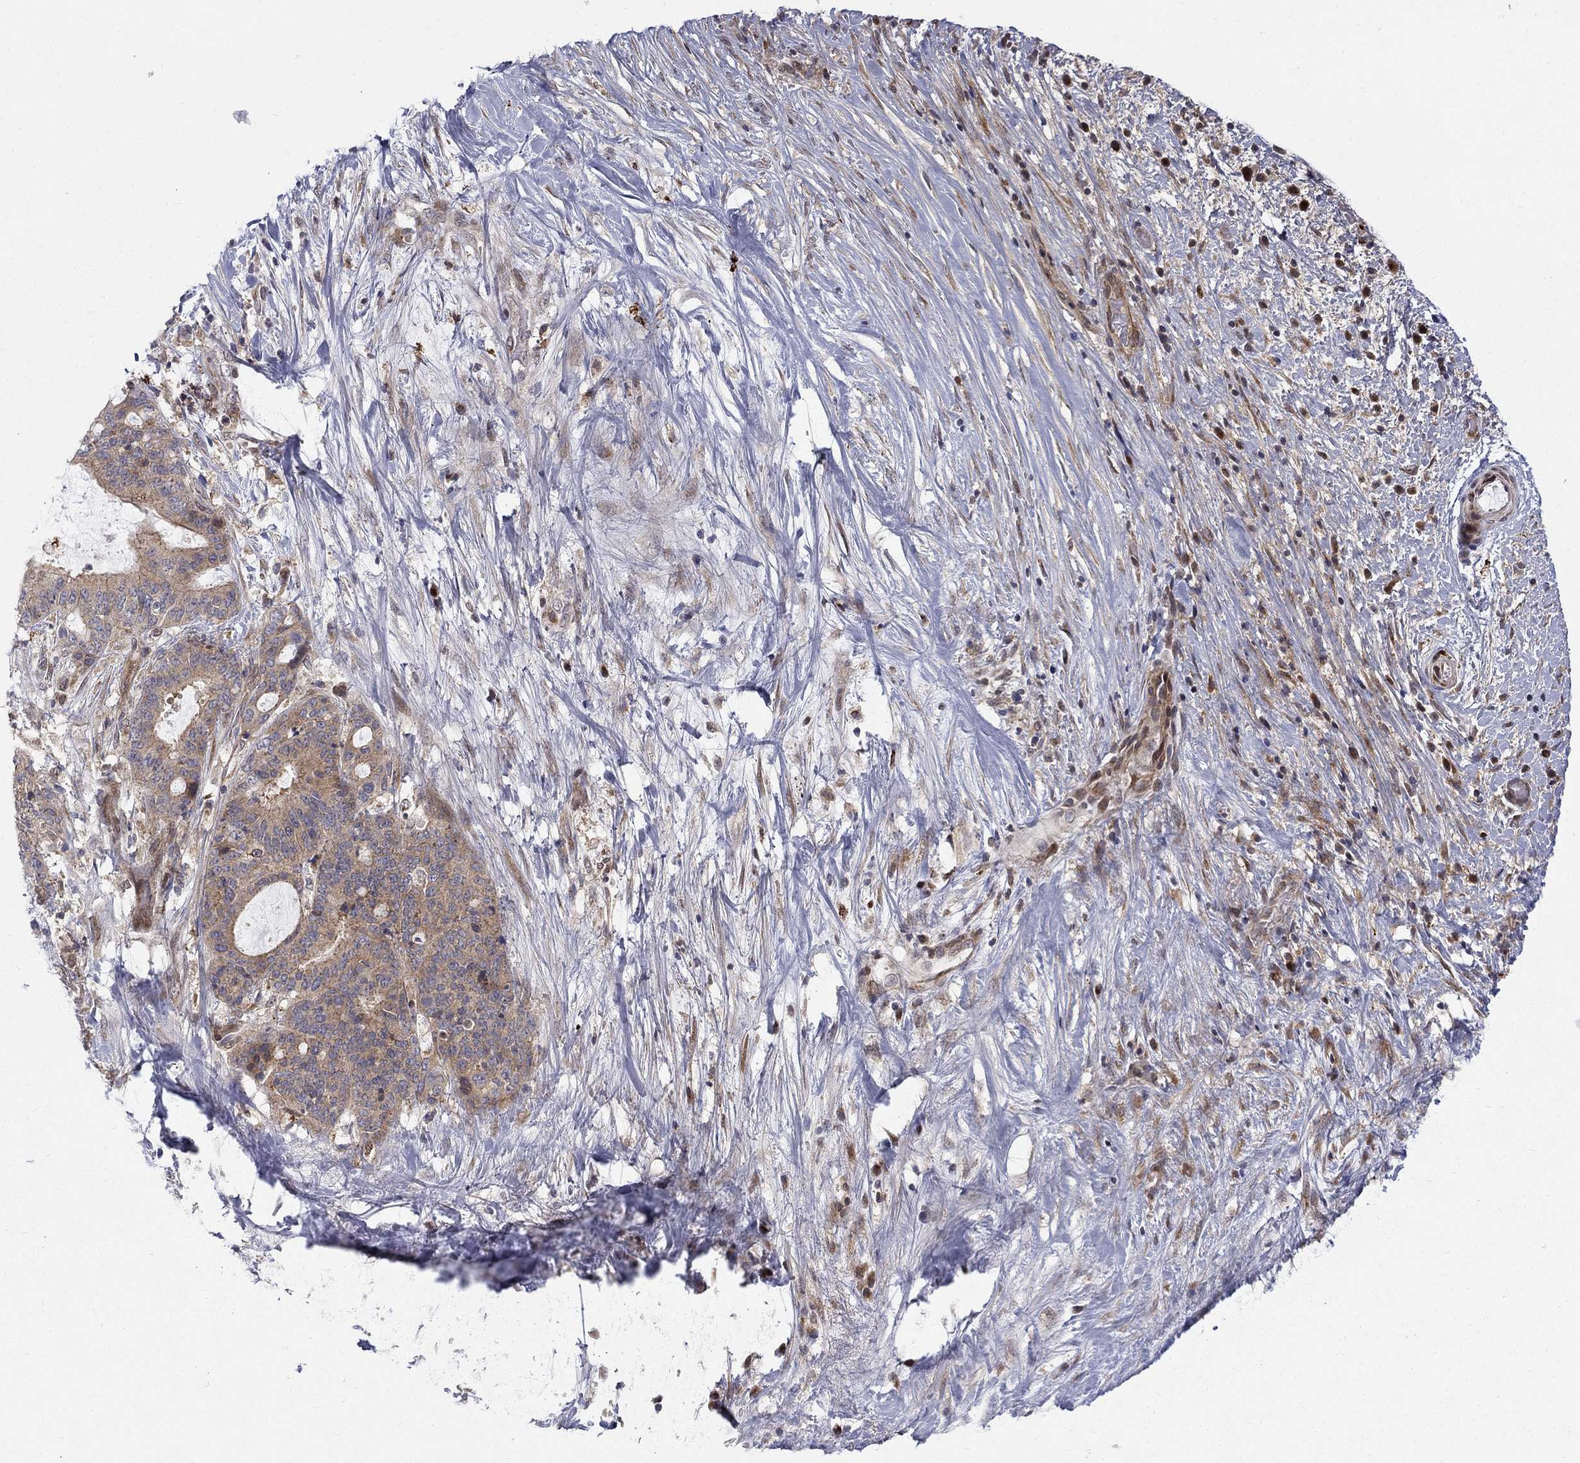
{"staining": {"intensity": "strong", "quantity": "<25%", "location": "cytoplasmic/membranous"}, "tissue": "liver cancer", "cell_type": "Tumor cells", "image_type": "cancer", "snomed": [{"axis": "morphology", "description": "Cholangiocarcinoma"}, {"axis": "topography", "description": "Liver"}], "caption": "High-power microscopy captured an immunohistochemistry photomicrograph of liver cancer, revealing strong cytoplasmic/membranous expression in approximately <25% of tumor cells.", "gene": "WDR19", "patient": {"sex": "female", "age": 73}}